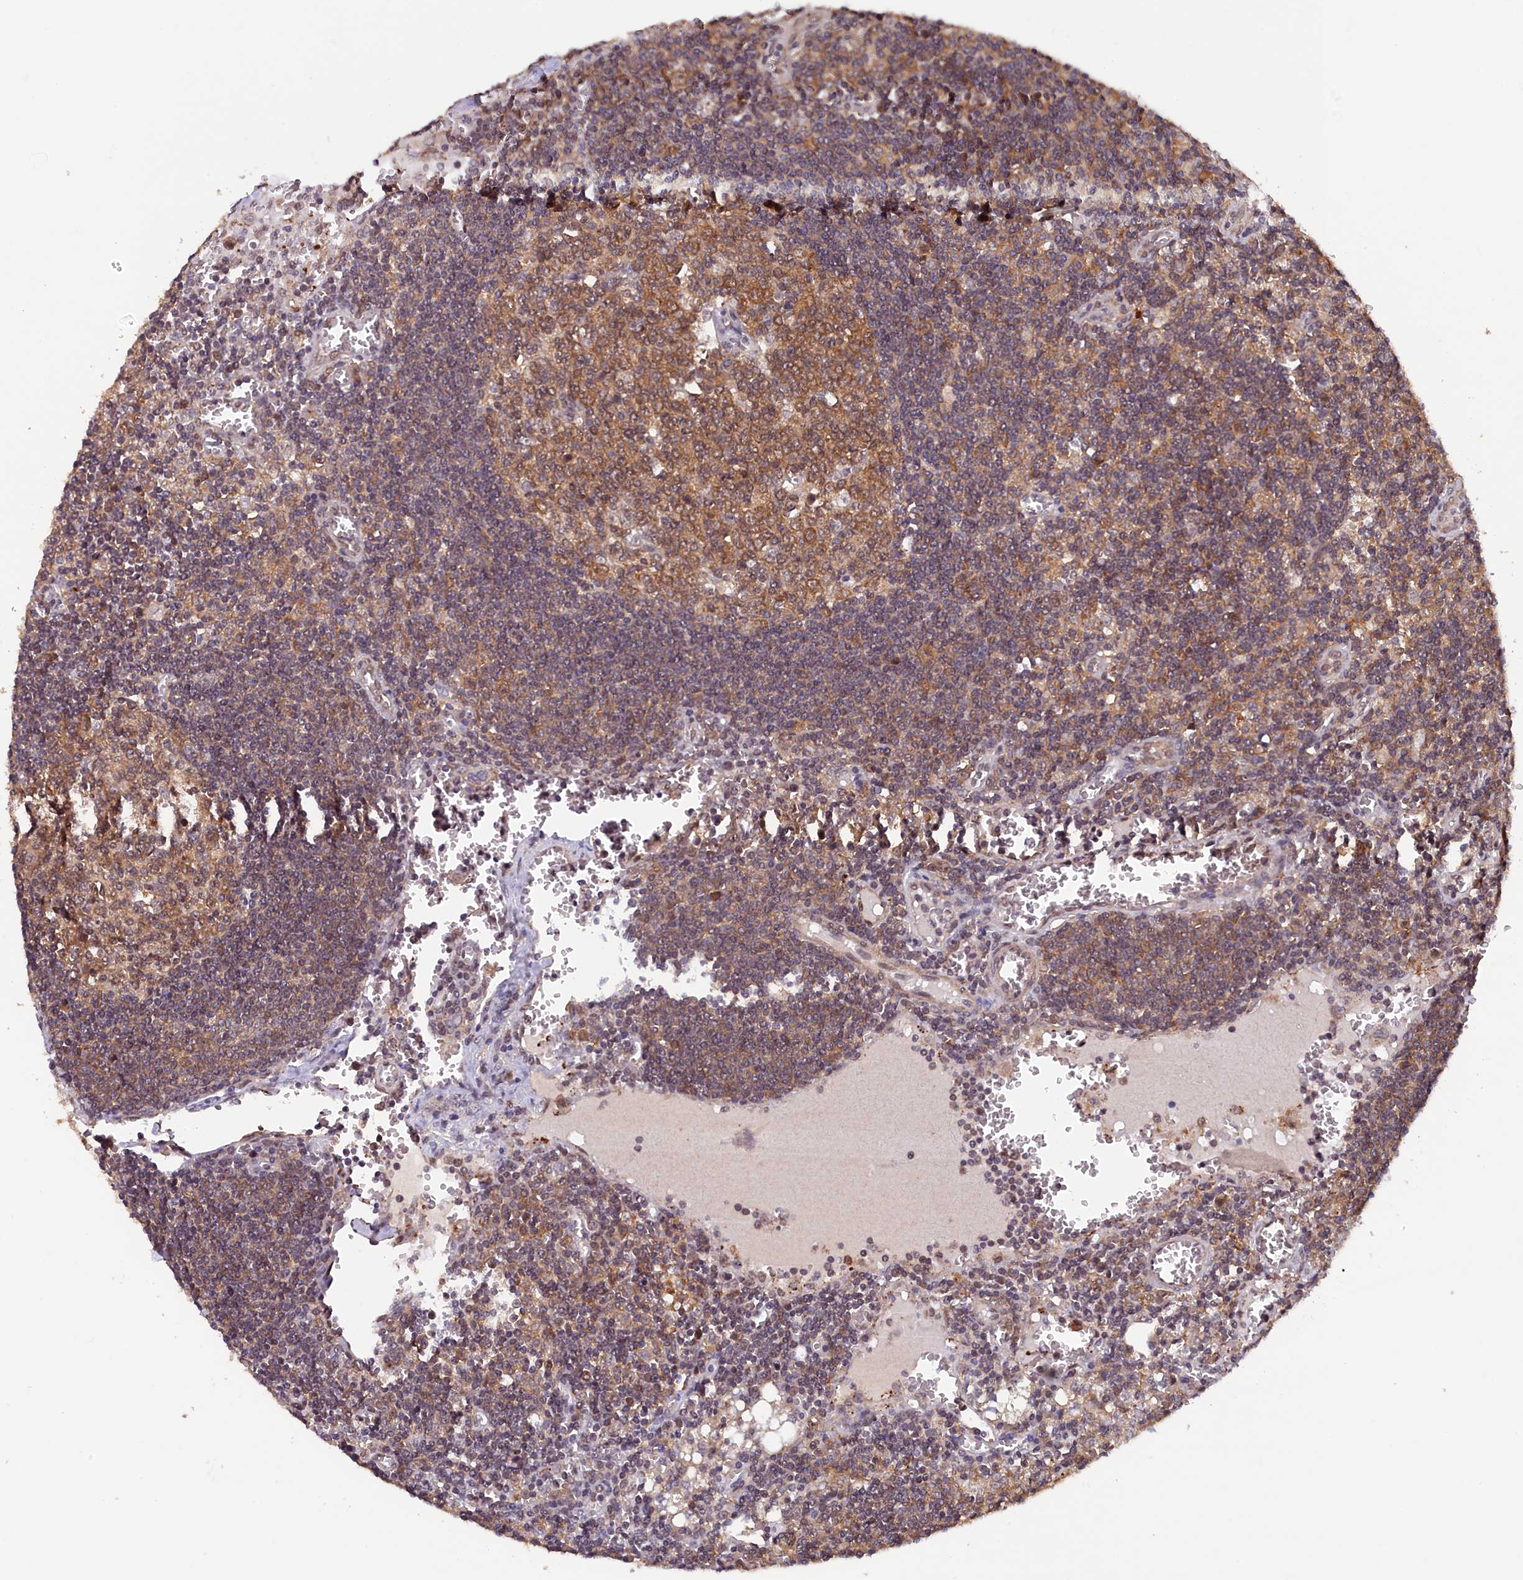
{"staining": {"intensity": "moderate", "quantity": ">75%", "location": "cytoplasmic/membranous"}, "tissue": "lymph node", "cell_type": "Germinal center cells", "image_type": "normal", "snomed": [{"axis": "morphology", "description": "Normal tissue, NOS"}, {"axis": "topography", "description": "Lymph node"}], "caption": "IHC (DAB) staining of benign lymph node exhibits moderate cytoplasmic/membranous protein expression in approximately >75% of germinal center cells. The staining was performed using DAB (3,3'-diaminobenzidine) to visualize the protein expression in brown, while the nuclei were stained in blue with hematoxylin (Magnification: 20x).", "gene": "JPT2", "patient": {"sex": "female", "age": 73}}